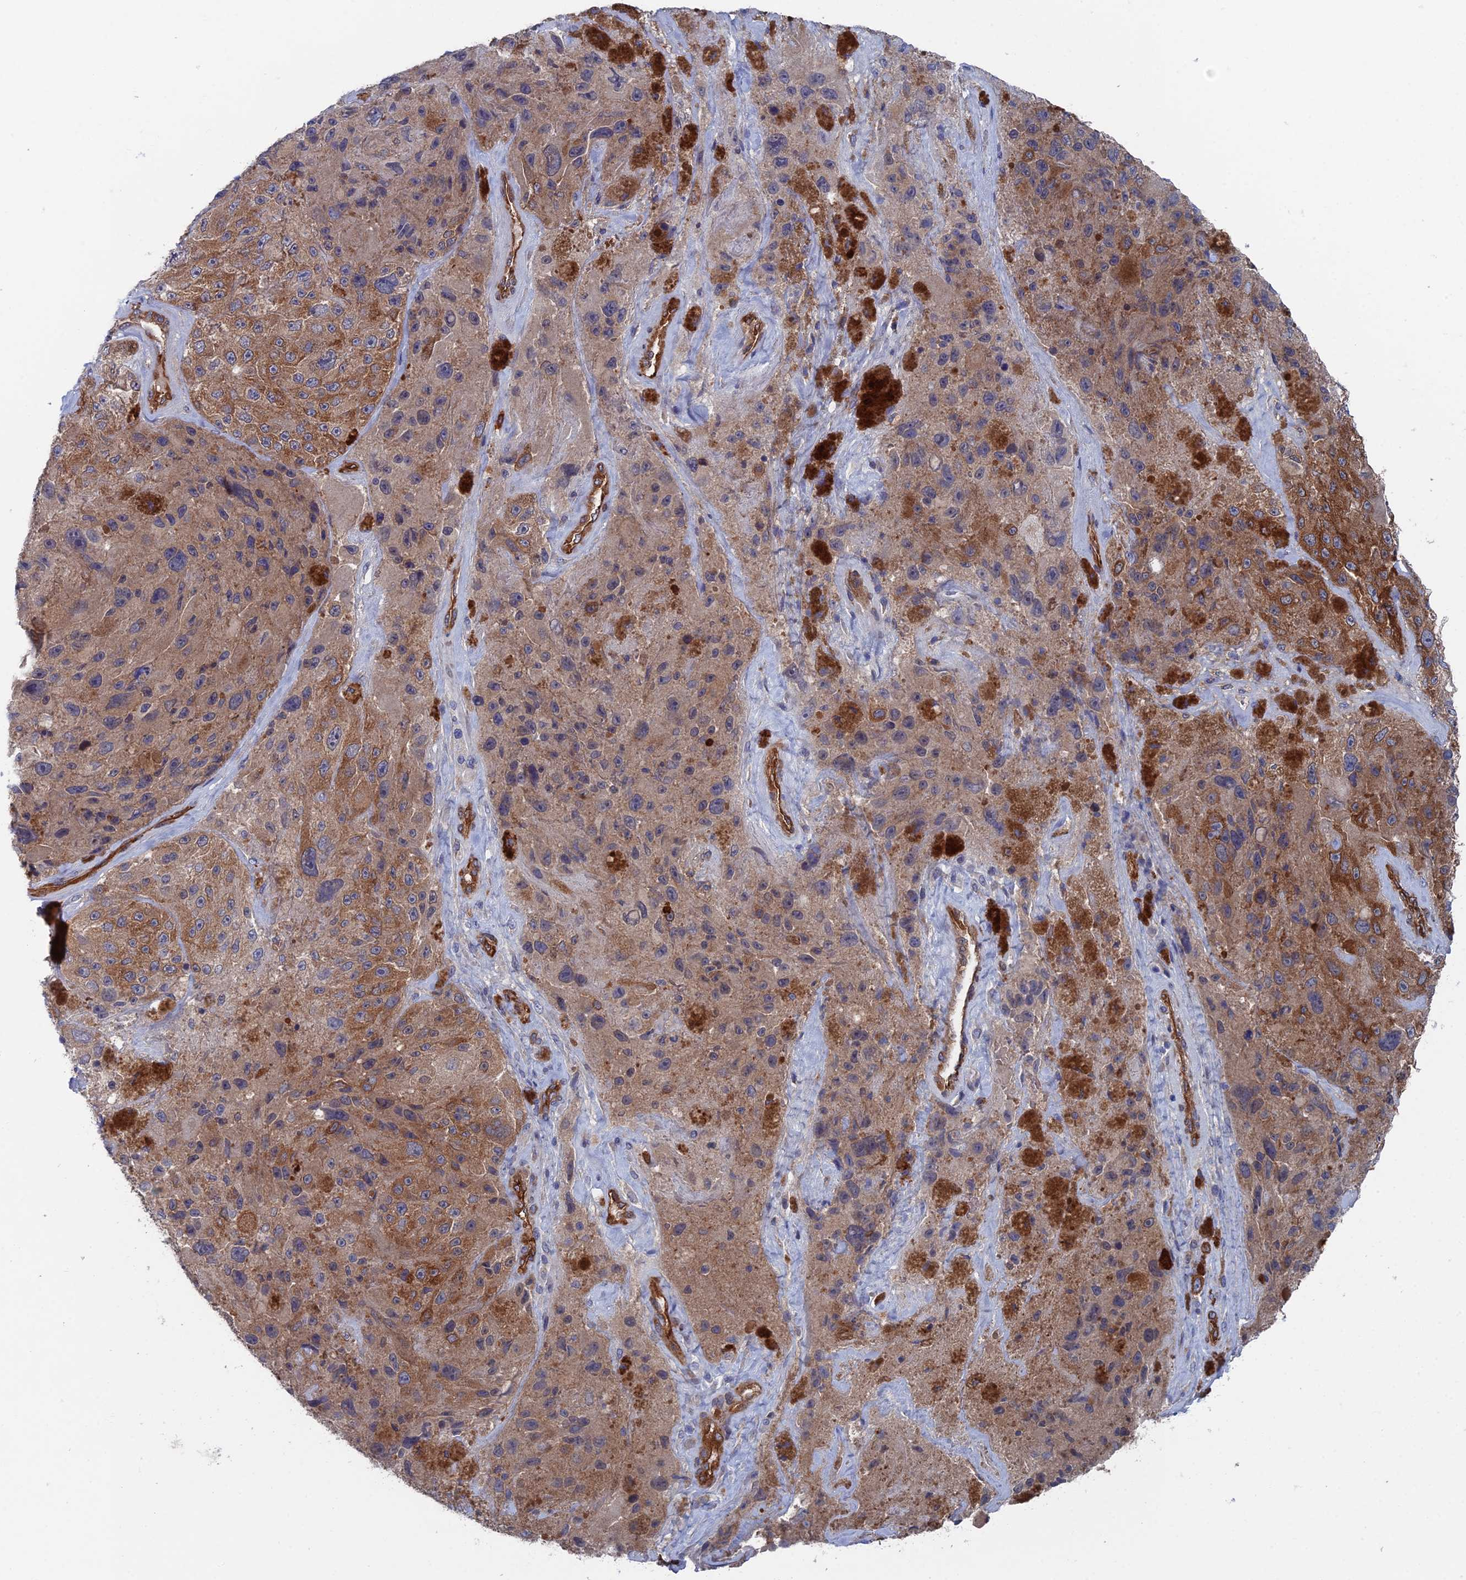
{"staining": {"intensity": "moderate", "quantity": ">75%", "location": "cytoplasmic/membranous"}, "tissue": "melanoma", "cell_type": "Tumor cells", "image_type": "cancer", "snomed": [{"axis": "morphology", "description": "Malignant melanoma, Metastatic site"}, {"axis": "topography", "description": "Lymph node"}], "caption": "Tumor cells exhibit medium levels of moderate cytoplasmic/membranous expression in approximately >75% of cells in human malignant melanoma (metastatic site).", "gene": "ARAP3", "patient": {"sex": "male", "age": 62}}